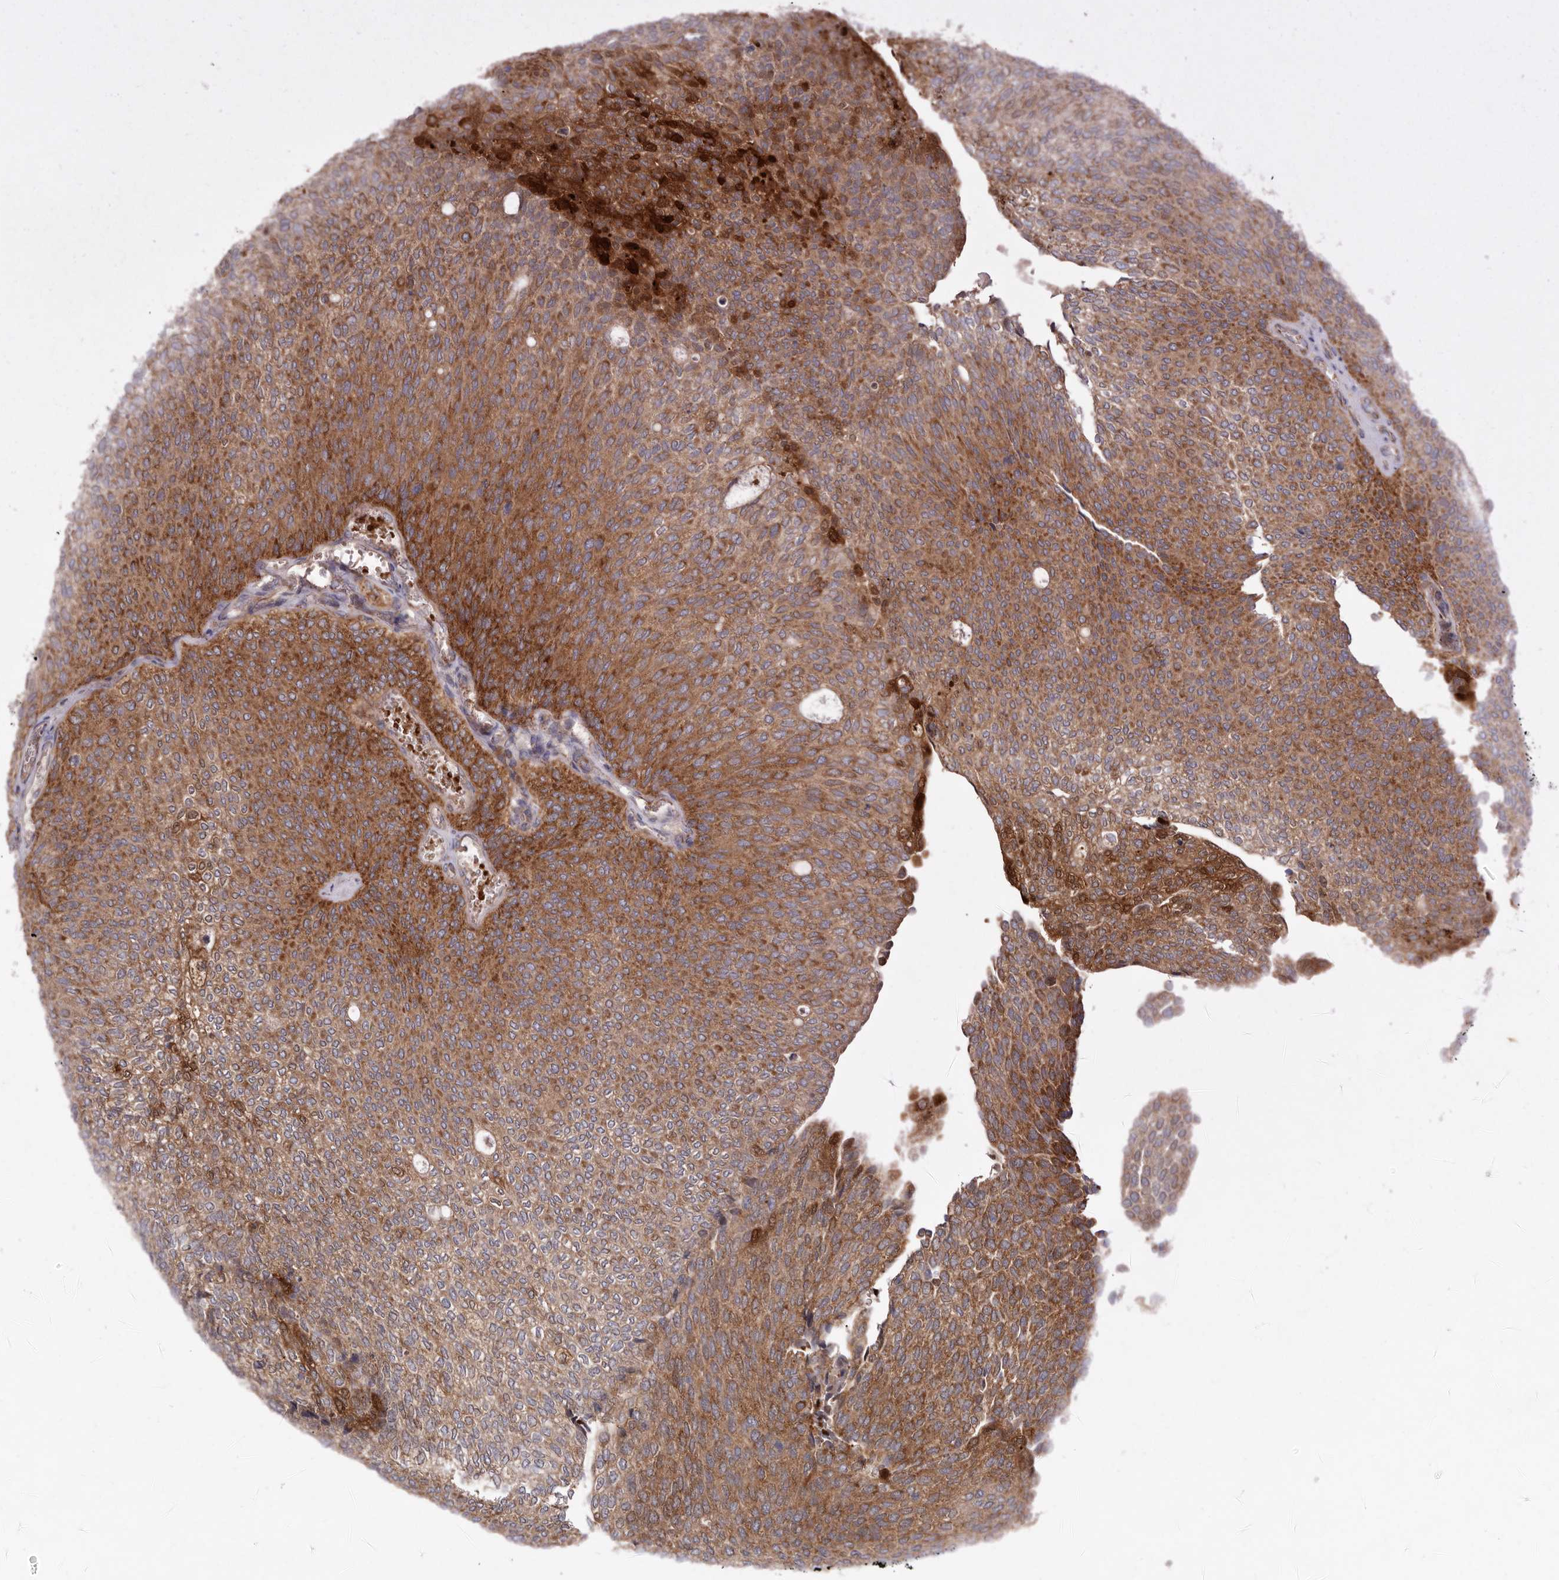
{"staining": {"intensity": "moderate", "quantity": ">75%", "location": "cytoplasmic/membranous"}, "tissue": "urothelial cancer", "cell_type": "Tumor cells", "image_type": "cancer", "snomed": [{"axis": "morphology", "description": "Urothelial carcinoma, Low grade"}, {"axis": "topography", "description": "Urinary bladder"}], "caption": "Urothelial carcinoma (low-grade) stained with immunohistochemistry shows moderate cytoplasmic/membranous expression in about >75% of tumor cells. (DAB = brown stain, brightfield microscopy at high magnification).", "gene": "GOT1L1", "patient": {"sex": "female", "age": 79}}